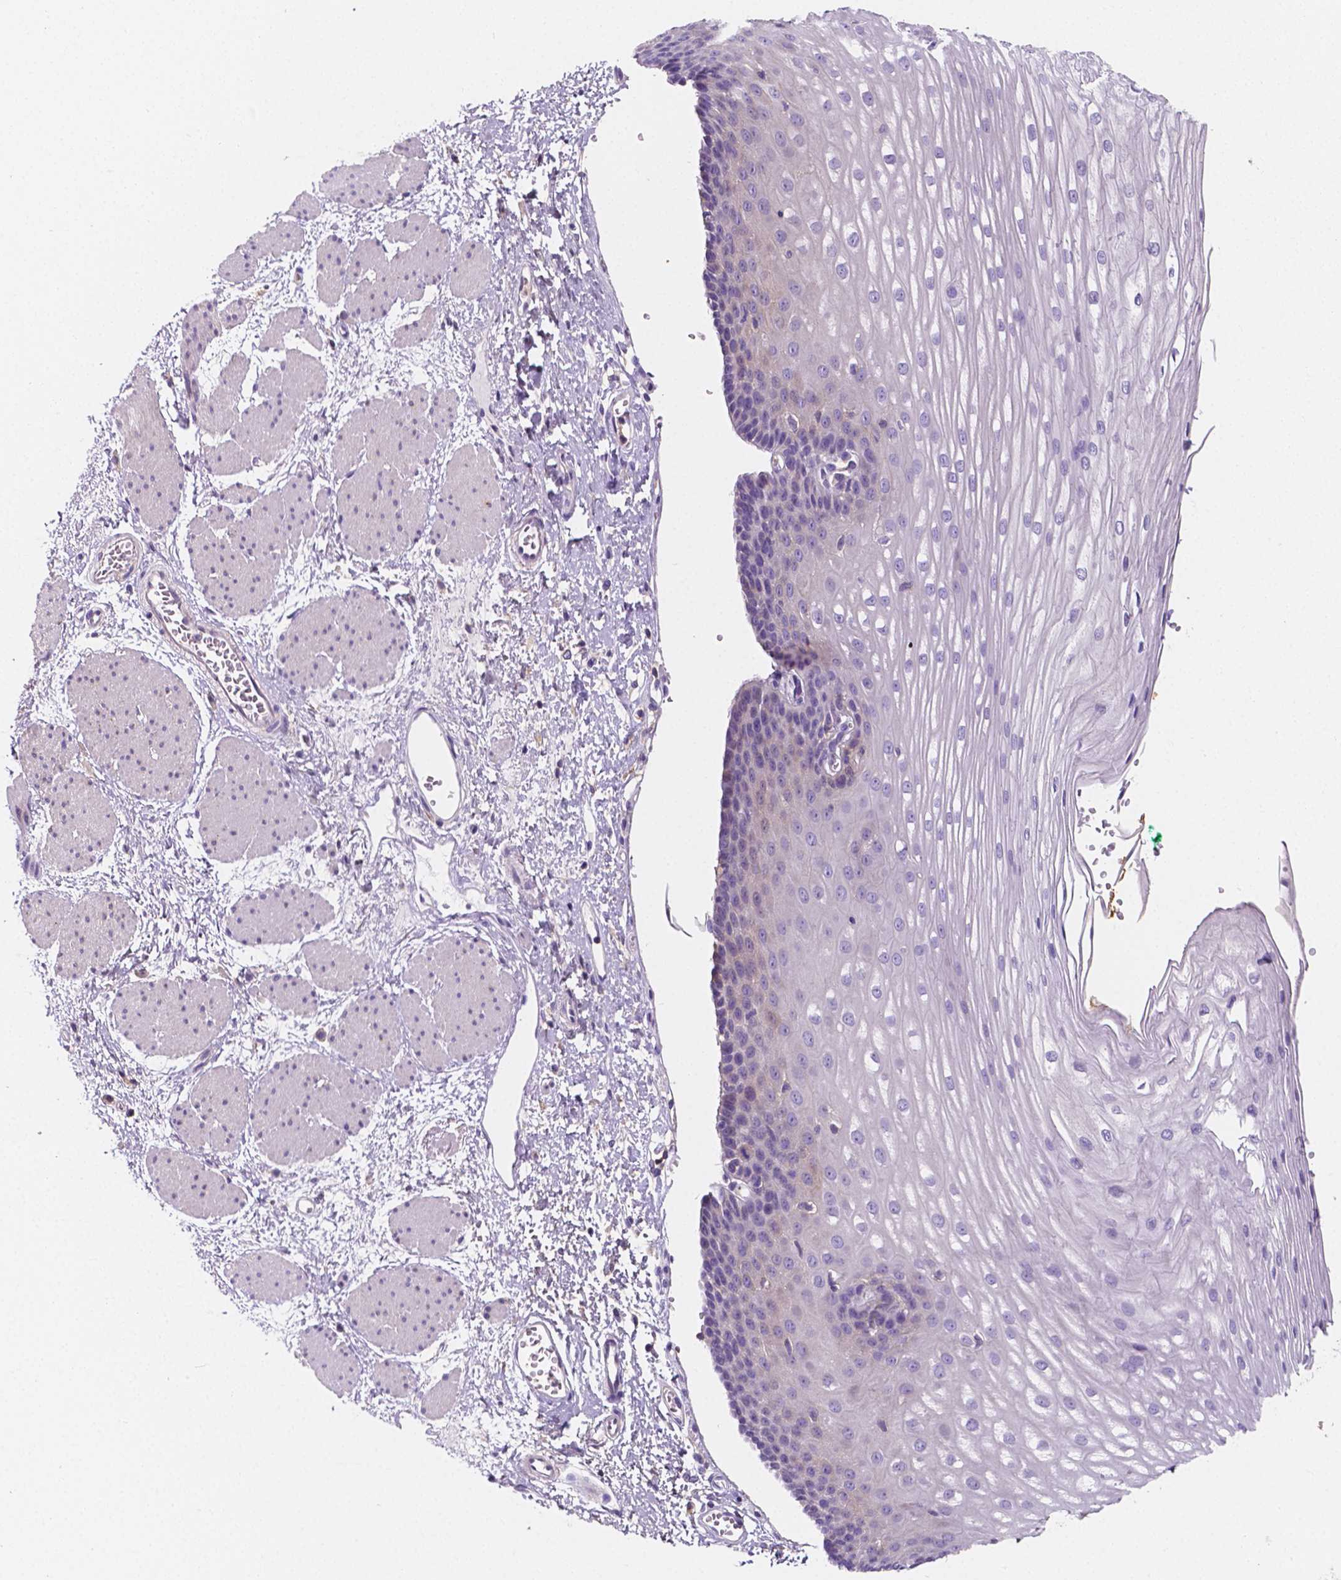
{"staining": {"intensity": "negative", "quantity": "none", "location": "none"}, "tissue": "esophagus", "cell_type": "Squamous epithelial cells", "image_type": "normal", "snomed": [{"axis": "morphology", "description": "Normal tissue, NOS"}, {"axis": "topography", "description": "Esophagus"}], "caption": "IHC histopathology image of unremarkable esophagus: human esophagus stained with DAB (3,3'-diaminobenzidine) demonstrates no significant protein positivity in squamous epithelial cells.", "gene": "GABRD", "patient": {"sex": "male", "age": 62}}